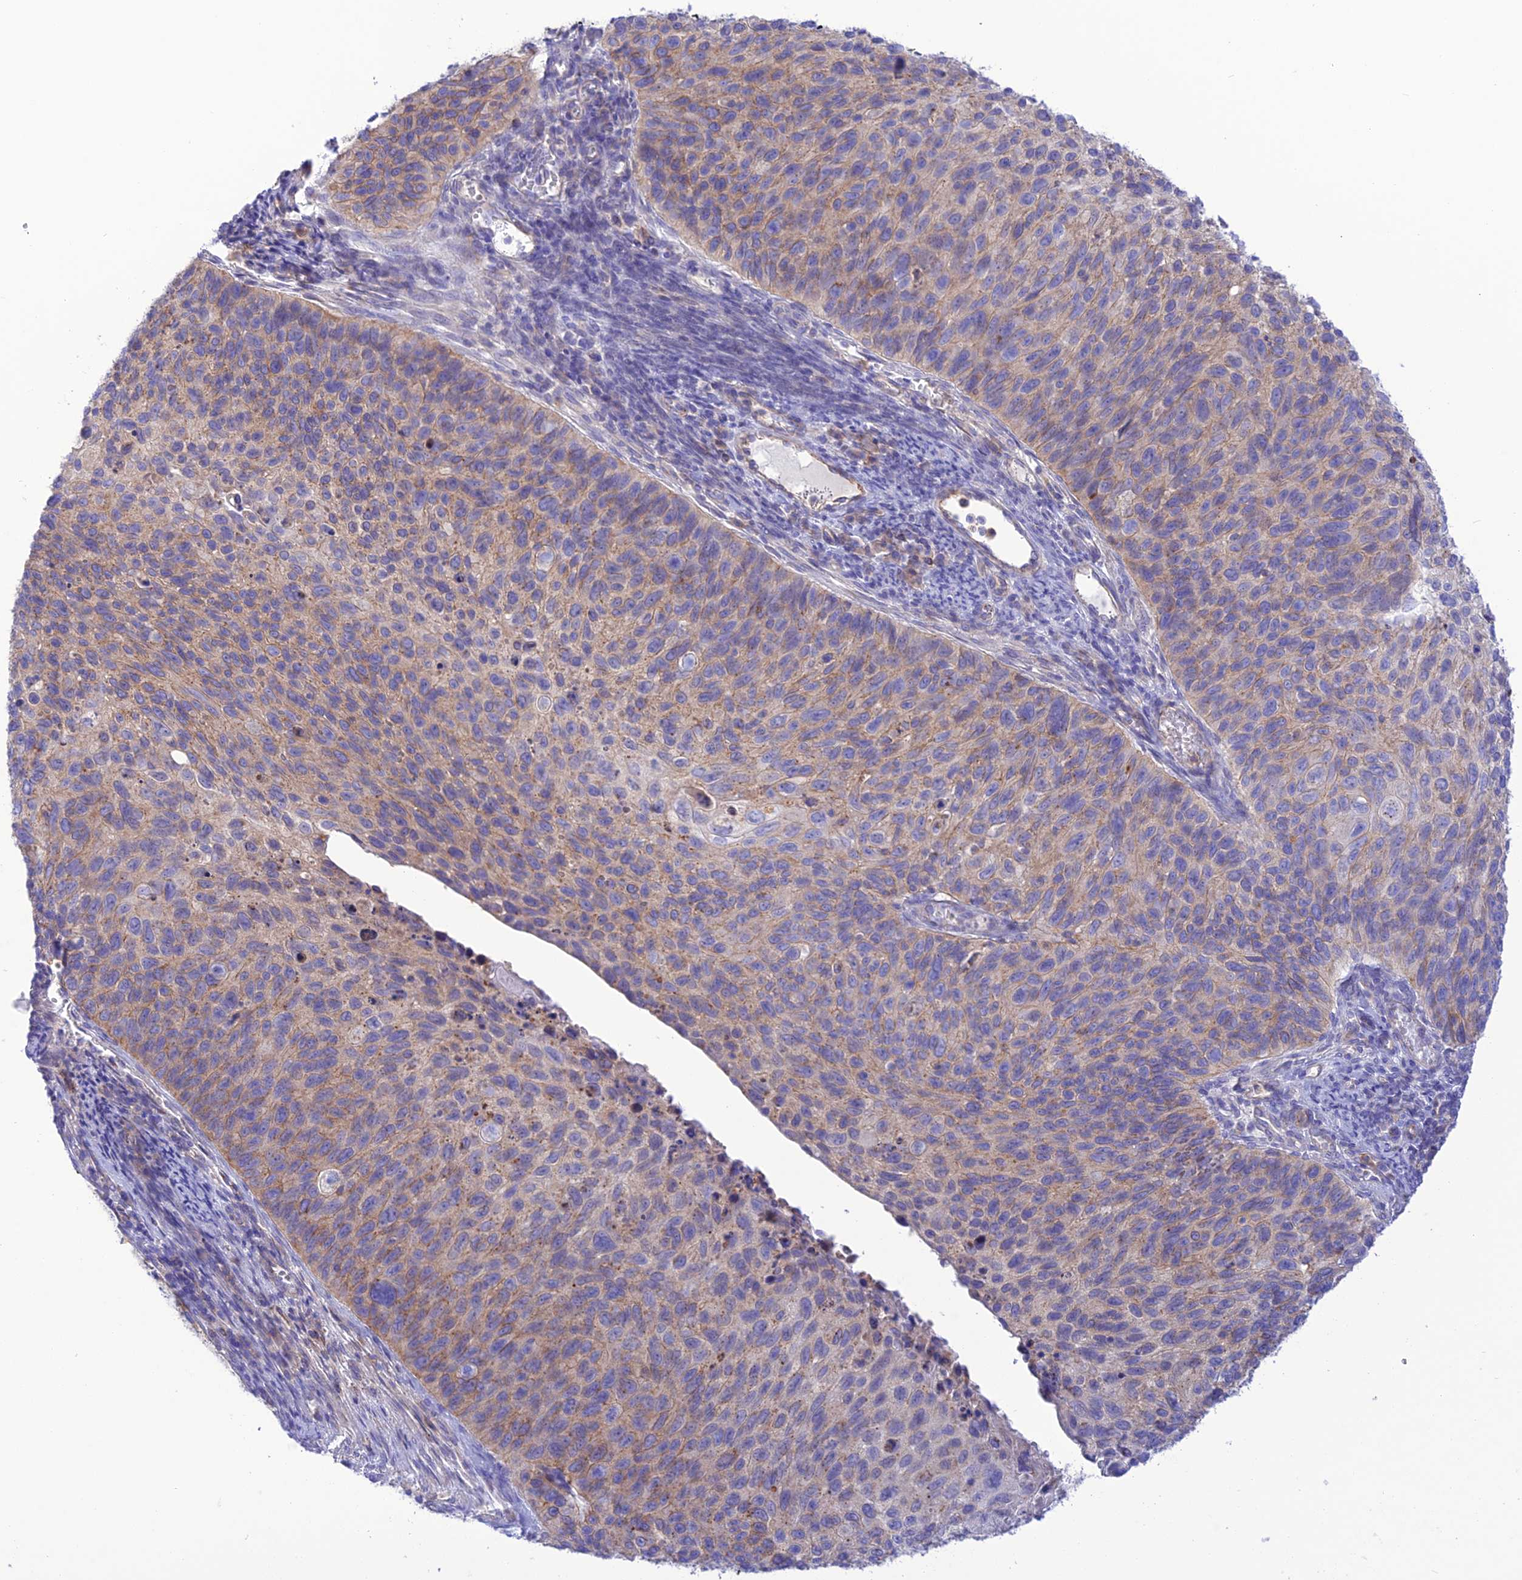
{"staining": {"intensity": "weak", "quantity": "<25%", "location": "cytoplasmic/membranous"}, "tissue": "cervical cancer", "cell_type": "Tumor cells", "image_type": "cancer", "snomed": [{"axis": "morphology", "description": "Squamous cell carcinoma, NOS"}, {"axis": "topography", "description": "Cervix"}], "caption": "Tumor cells show no significant staining in cervical cancer. (Brightfield microscopy of DAB (3,3'-diaminobenzidine) IHC at high magnification).", "gene": "CHSY3", "patient": {"sex": "female", "age": 70}}